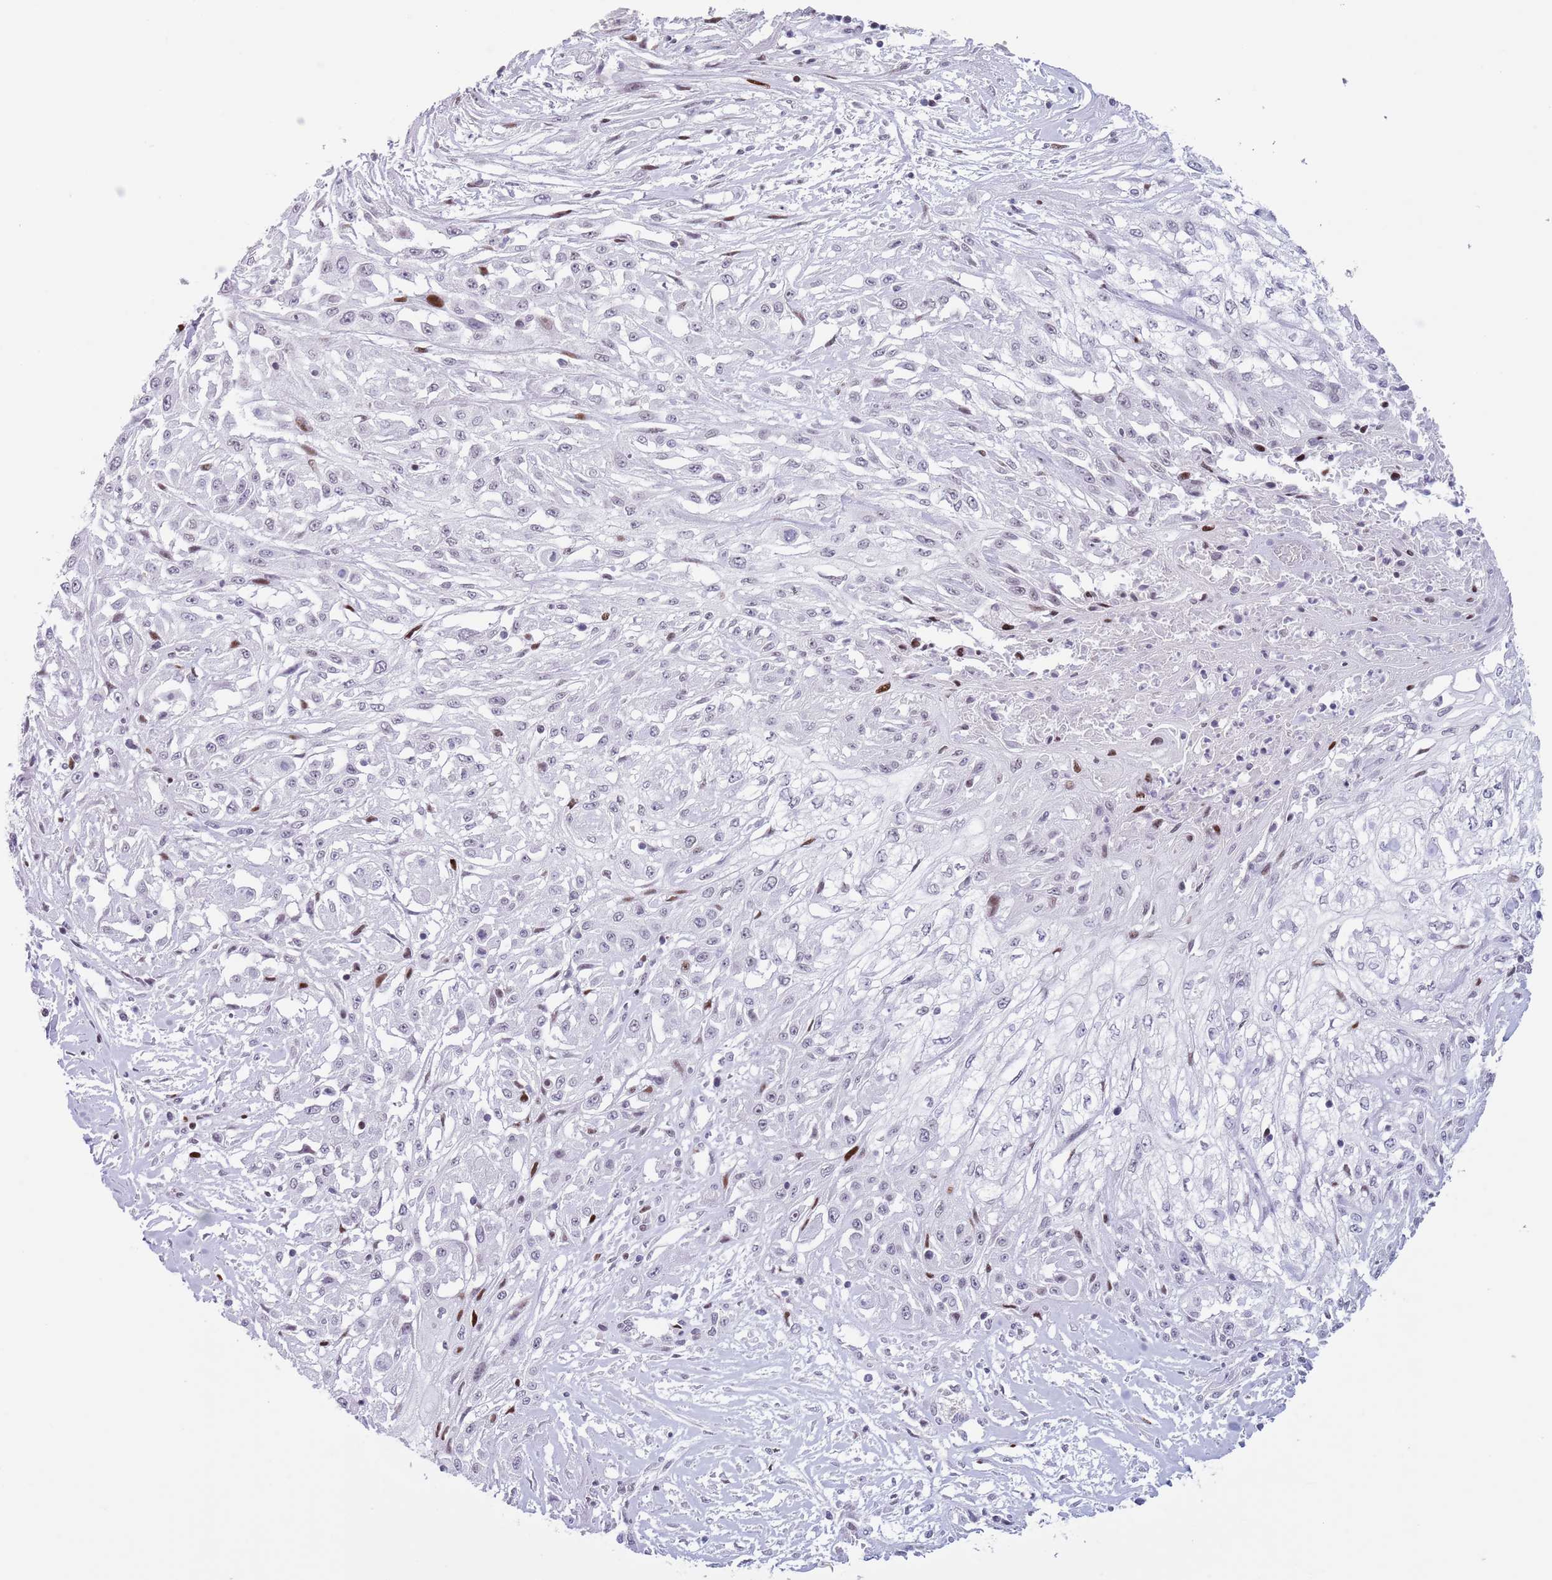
{"staining": {"intensity": "moderate", "quantity": "<25%", "location": "nuclear"}, "tissue": "skin cancer", "cell_type": "Tumor cells", "image_type": "cancer", "snomed": [{"axis": "morphology", "description": "Squamous cell carcinoma, NOS"}, {"axis": "morphology", "description": "Squamous cell carcinoma, metastatic, NOS"}, {"axis": "topography", "description": "Skin"}, {"axis": "topography", "description": "Lymph node"}], "caption": "Brown immunohistochemical staining in skin metastatic squamous cell carcinoma exhibits moderate nuclear expression in about <25% of tumor cells.", "gene": "MFSD10", "patient": {"sex": "male", "age": 75}}